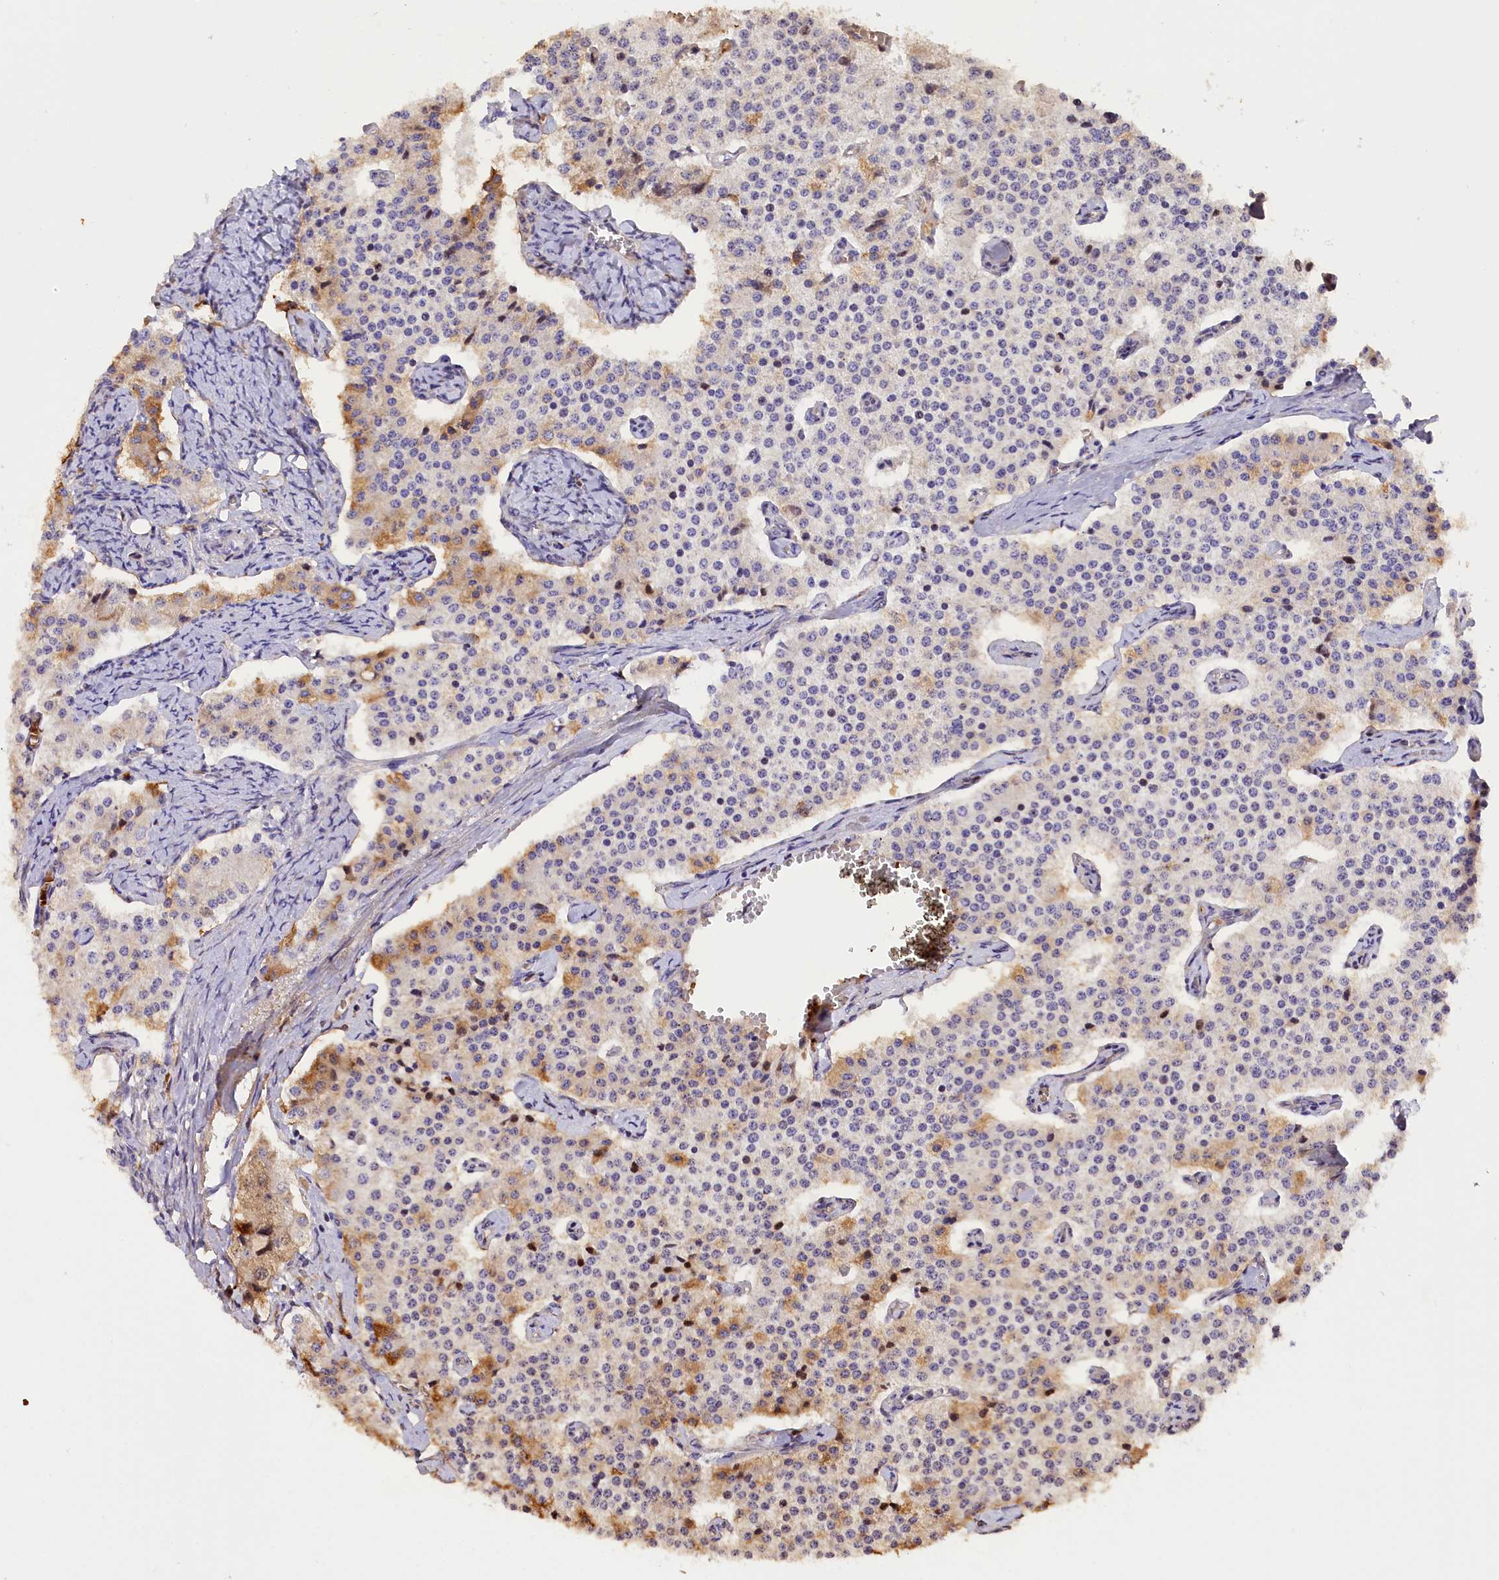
{"staining": {"intensity": "moderate", "quantity": "<25%", "location": "cytoplasmic/membranous"}, "tissue": "carcinoid", "cell_type": "Tumor cells", "image_type": "cancer", "snomed": [{"axis": "morphology", "description": "Carcinoid, malignant, NOS"}, {"axis": "topography", "description": "Colon"}], "caption": "Immunohistochemical staining of carcinoid shows low levels of moderate cytoplasmic/membranous positivity in about <25% of tumor cells.", "gene": "PKIA", "patient": {"sex": "female", "age": 52}}